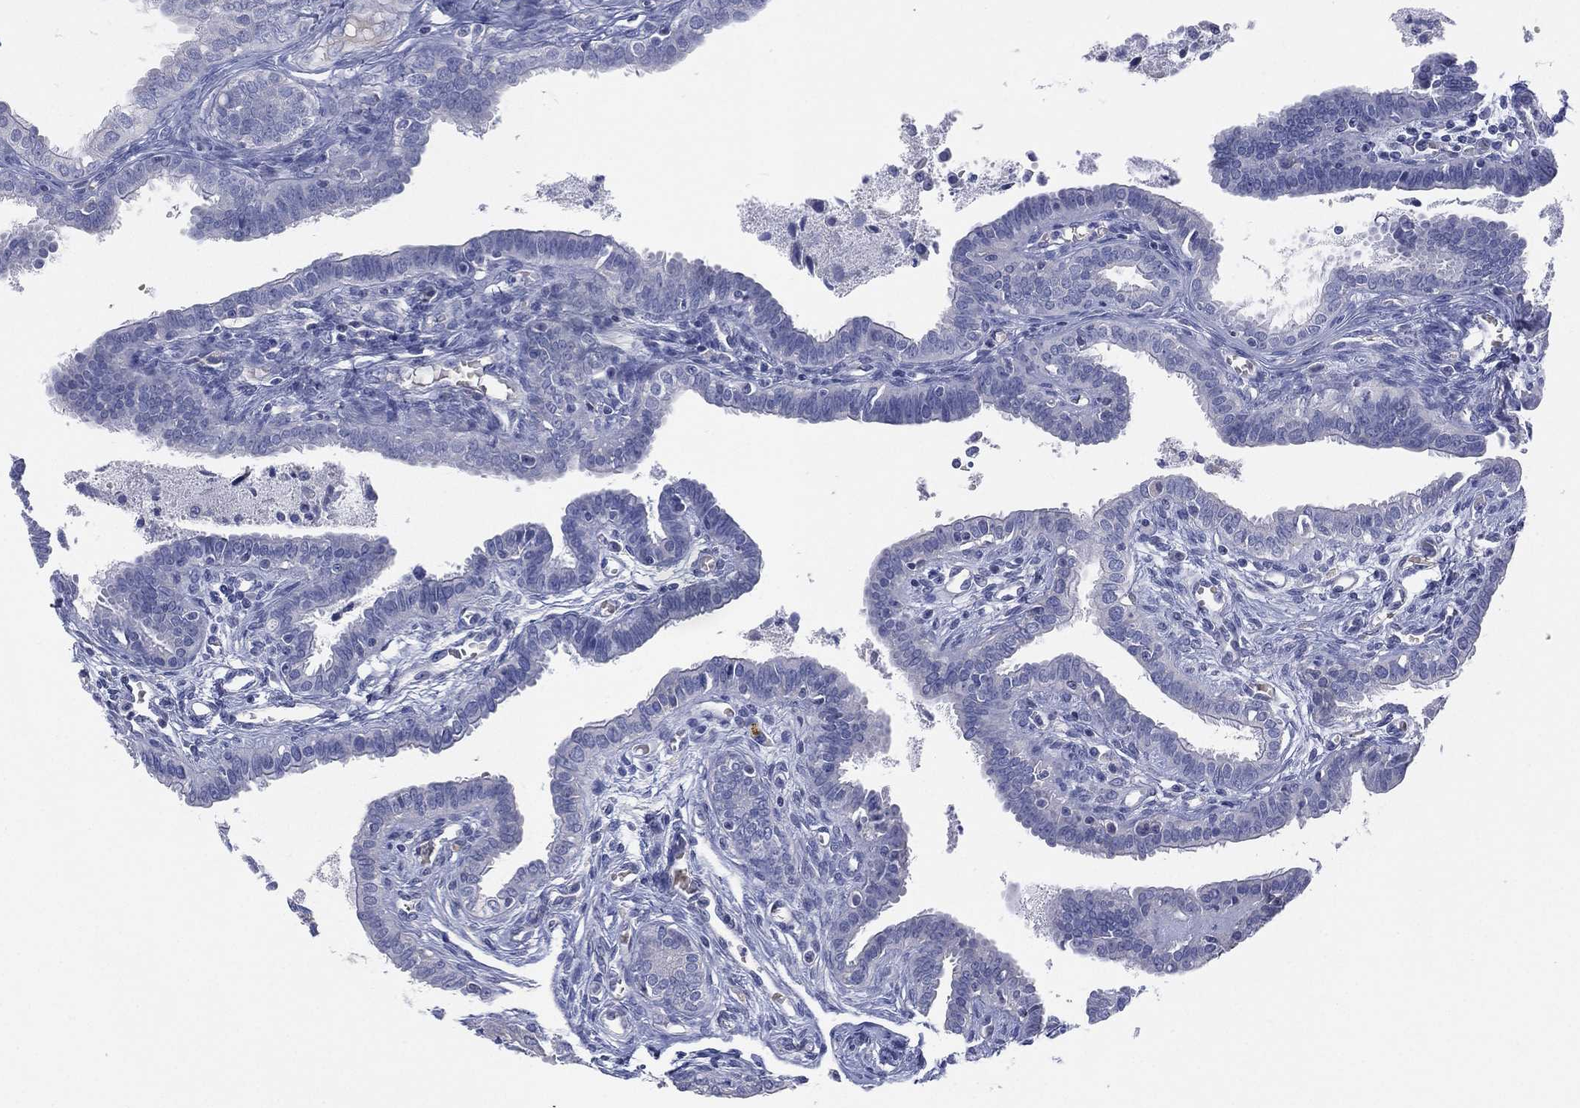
{"staining": {"intensity": "negative", "quantity": "none", "location": "none"}, "tissue": "fallopian tube", "cell_type": "Glandular cells", "image_type": "normal", "snomed": [{"axis": "morphology", "description": "Normal tissue, NOS"}, {"axis": "morphology", "description": "Carcinoma, endometroid"}, {"axis": "topography", "description": "Fallopian tube"}, {"axis": "topography", "description": "Ovary"}], "caption": "High power microscopy micrograph of an IHC histopathology image of benign fallopian tube, revealing no significant expression in glandular cells.", "gene": "CYP2D6", "patient": {"sex": "female", "age": 42}}